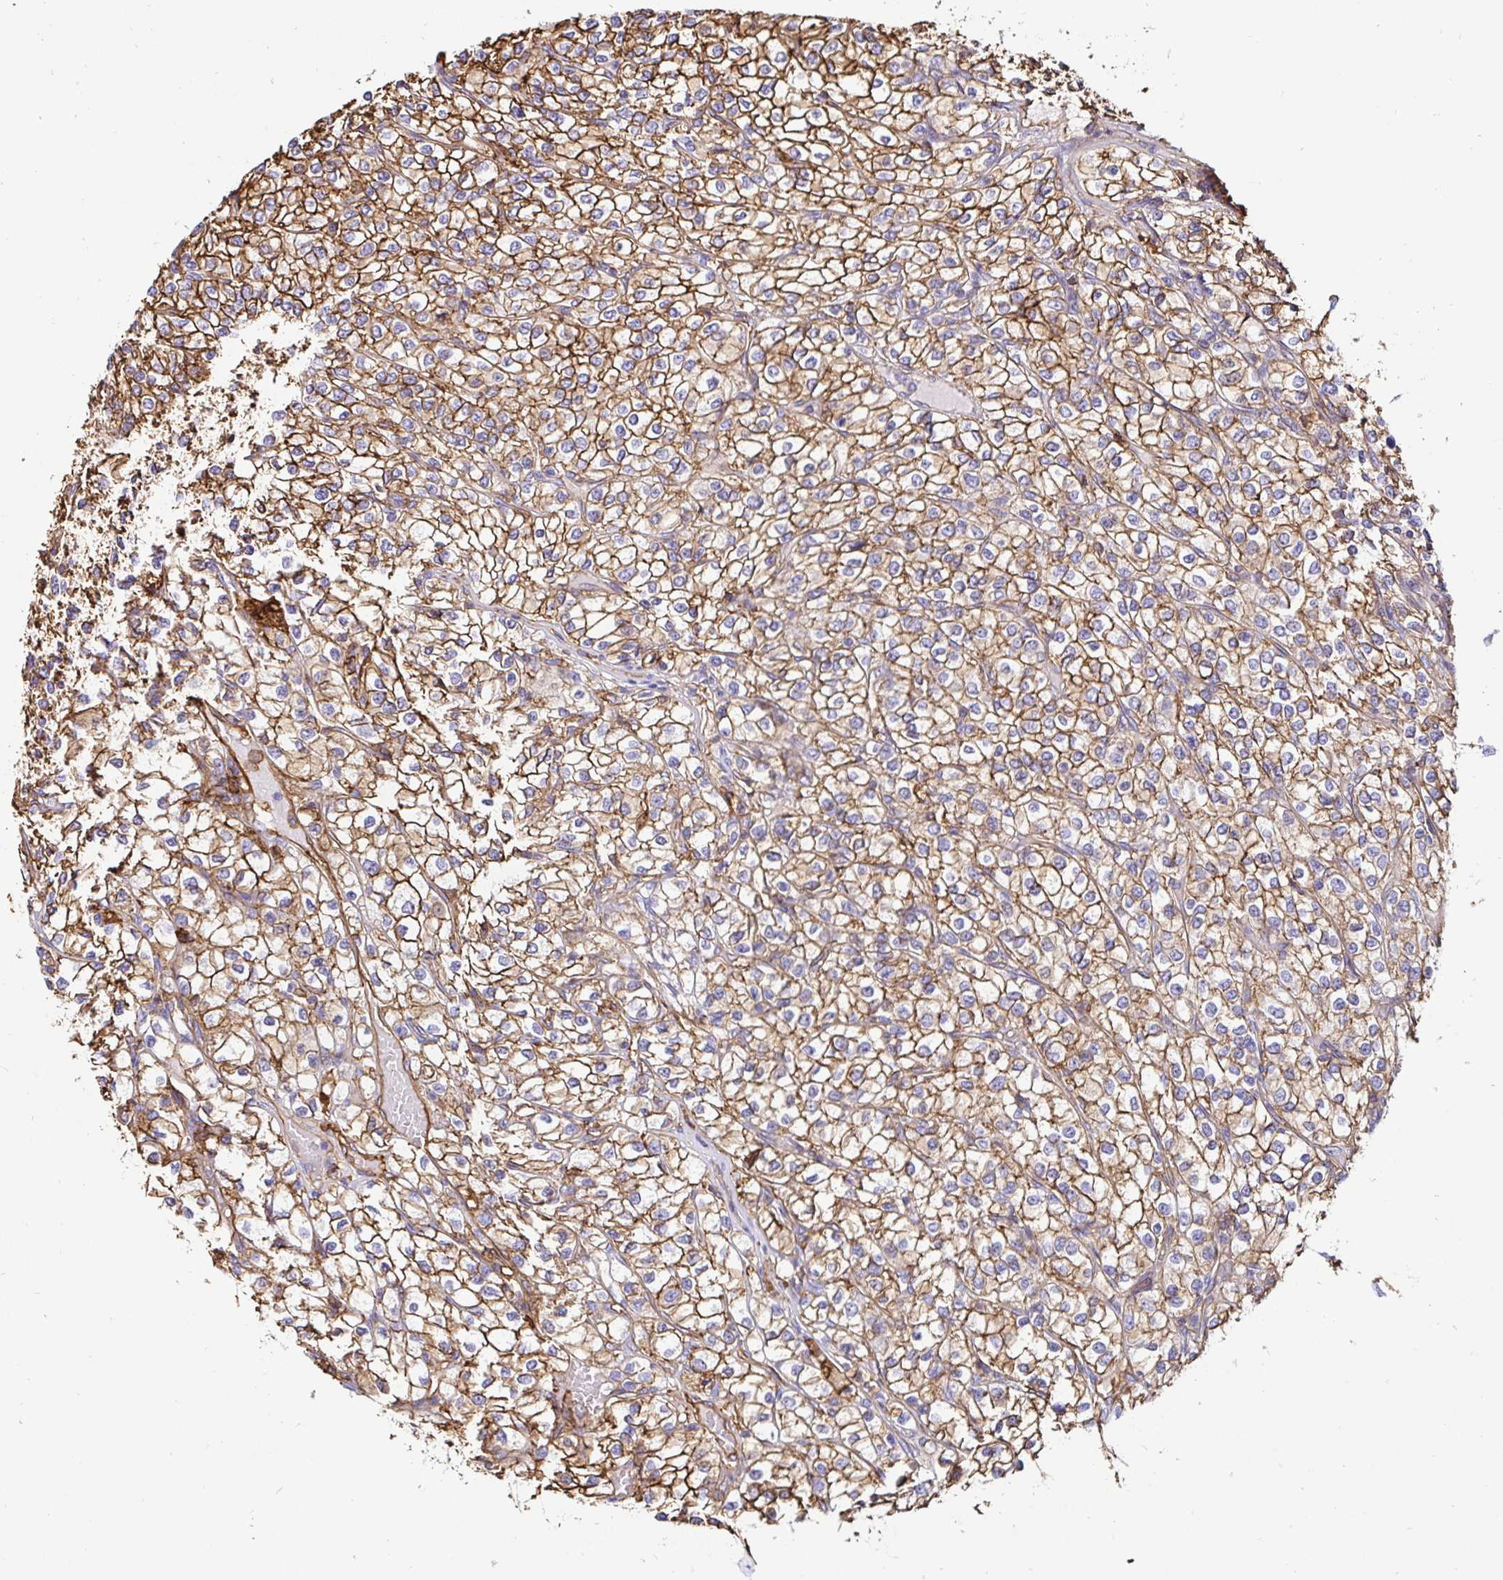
{"staining": {"intensity": "moderate", "quantity": ">75%", "location": "cytoplasmic/membranous"}, "tissue": "renal cancer", "cell_type": "Tumor cells", "image_type": "cancer", "snomed": [{"axis": "morphology", "description": "Adenocarcinoma, NOS"}, {"axis": "topography", "description": "Kidney"}], "caption": "Tumor cells reveal medium levels of moderate cytoplasmic/membranous positivity in approximately >75% of cells in renal cancer.", "gene": "ANXA2", "patient": {"sex": "male", "age": 80}}